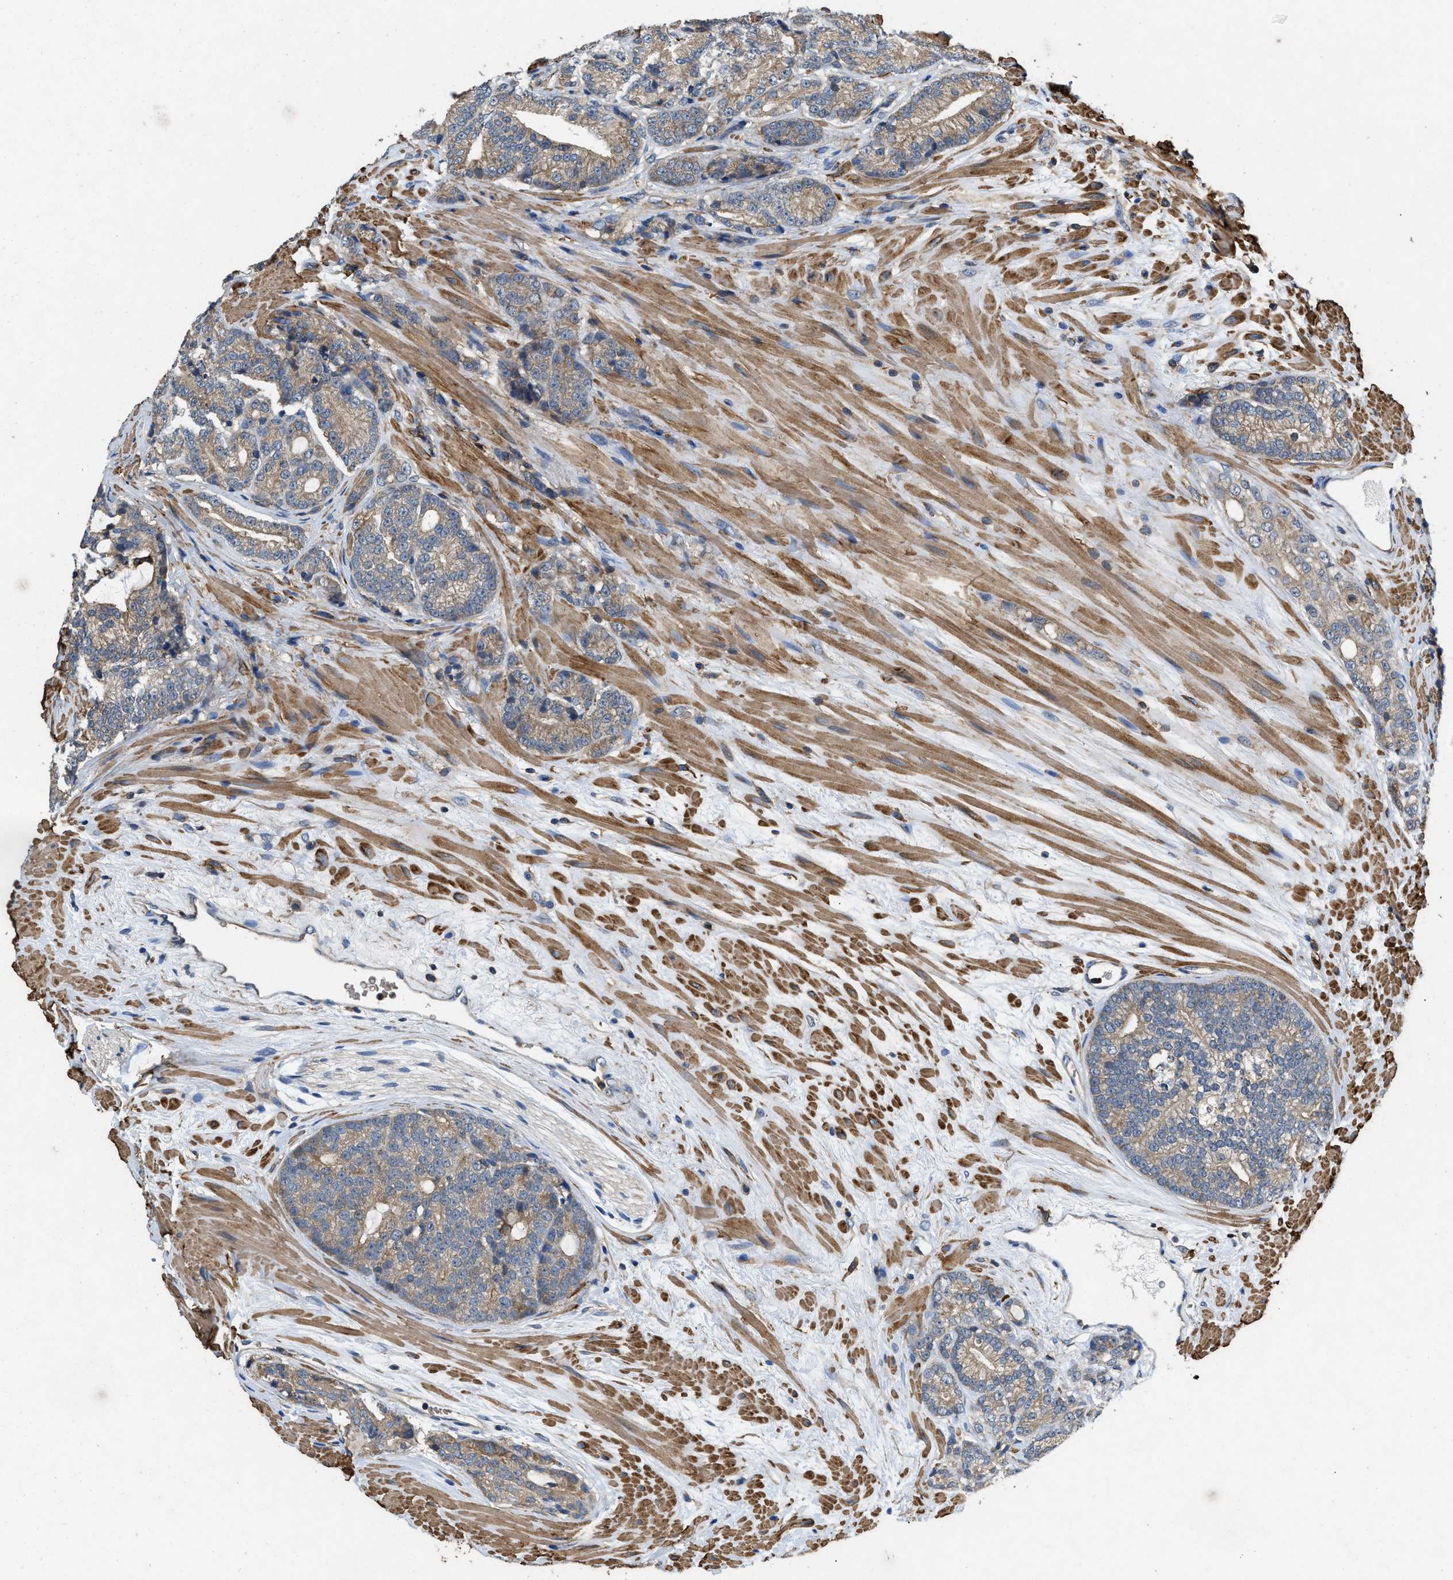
{"staining": {"intensity": "negative", "quantity": "none", "location": "none"}, "tissue": "prostate cancer", "cell_type": "Tumor cells", "image_type": "cancer", "snomed": [{"axis": "morphology", "description": "Adenocarcinoma, High grade"}, {"axis": "topography", "description": "Prostate"}], "caption": "Tumor cells show no significant expression in prostate cancer (high-grade adenocarcinoma). (DAB immunohistochemistry (IHC) with hematoxylin counter stain).", "gene": "LINGO2", "patient": {"sex": "male", "age": 61}}